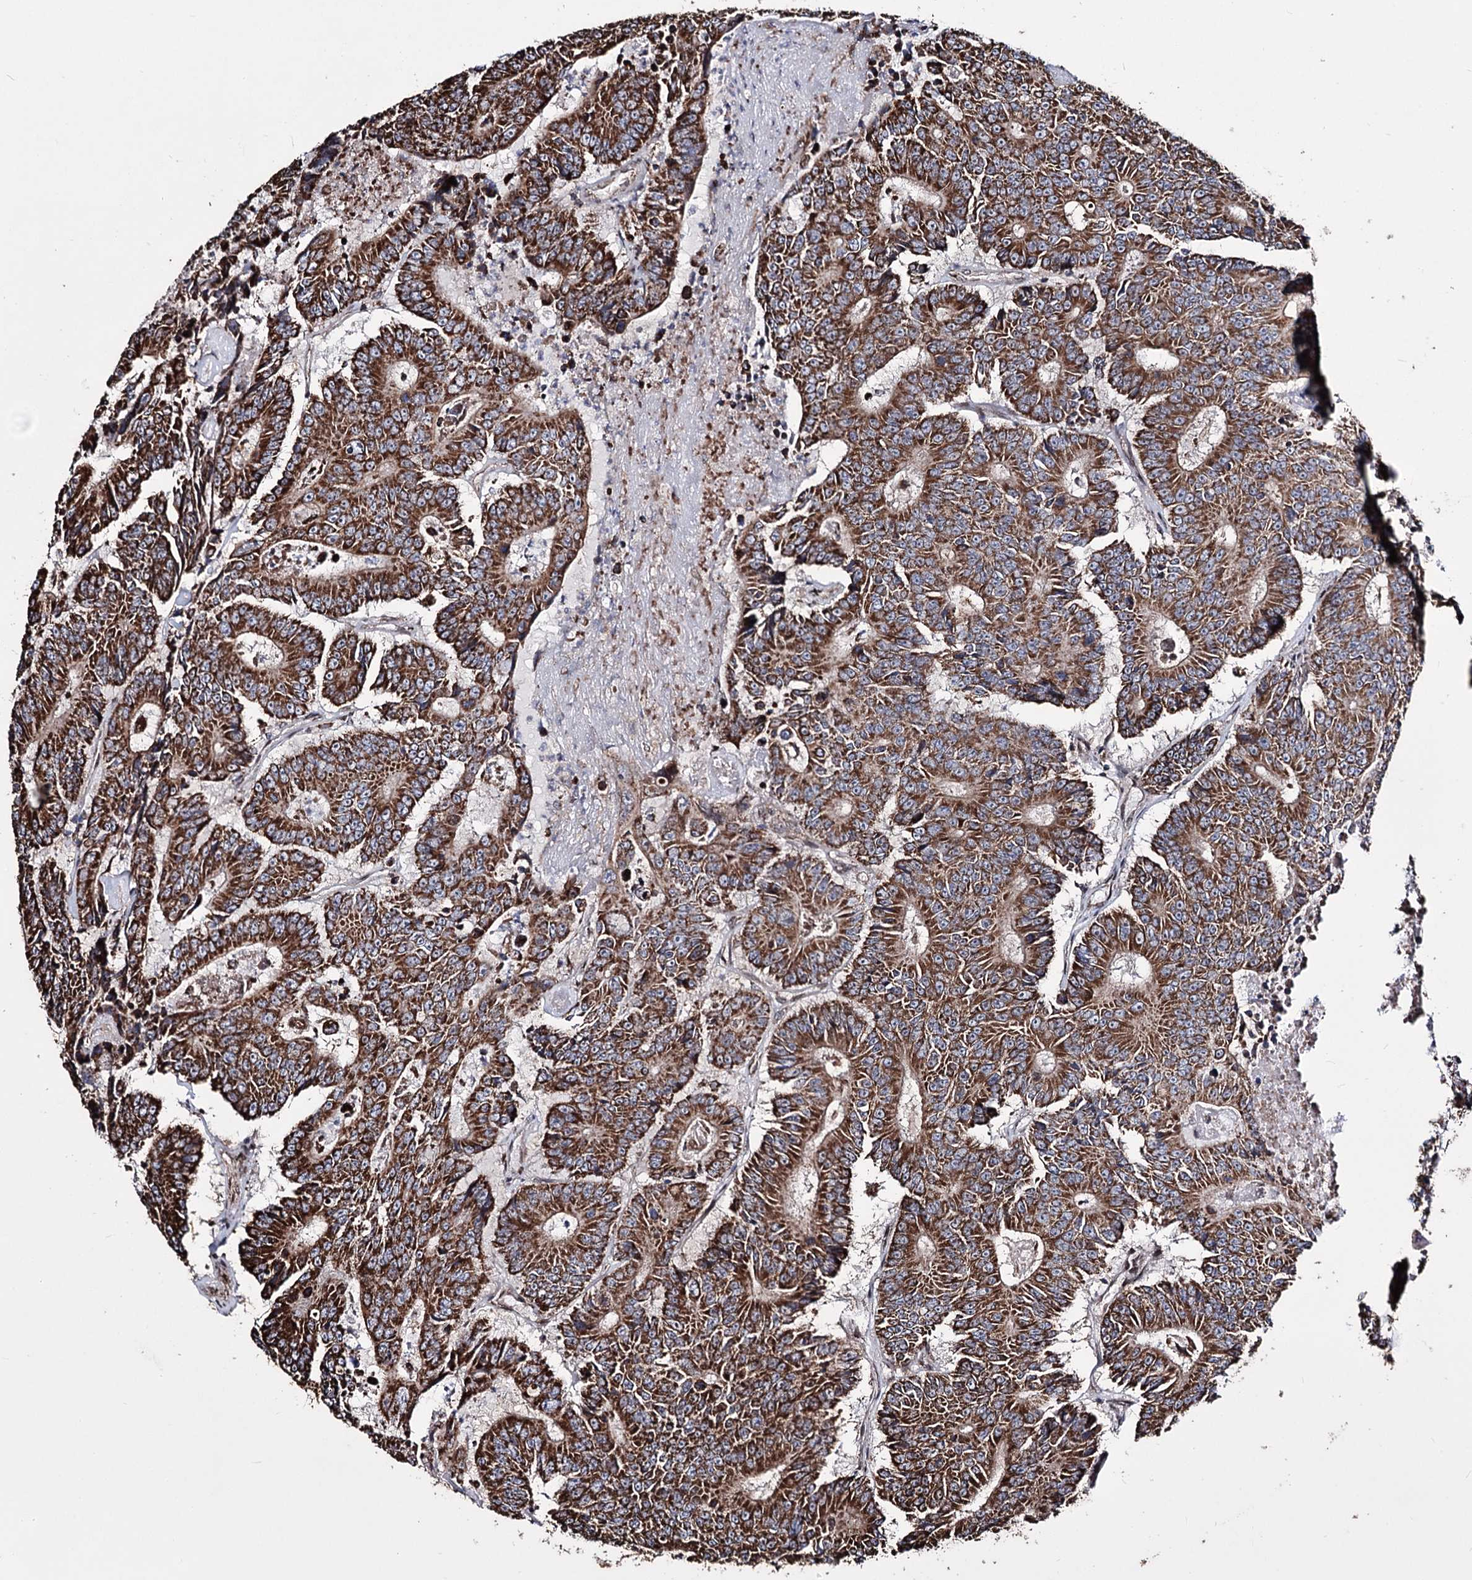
{"staining": {"intensity": "strong", "quantity": ">75%", "location": "cytoplasmic/membranous"}, "tissue": "colorectal cancer", "cell_type": "Tumor cells", "image_type": "cancer", "snomed": [{"axis": "morphology", "description": "Adenocarcinoma, NOS"}, {"axis": "topography", "description": "Colon"}], "caption": "Colorectal adenocarcinoma tissue demonstrates strong cytoplasmic/membranous staining in about >75% of tumor cells, visualized by immunohistochemistry.", "gene": "CREB3L4", "patient": {"sex": "male", "age": 83}}